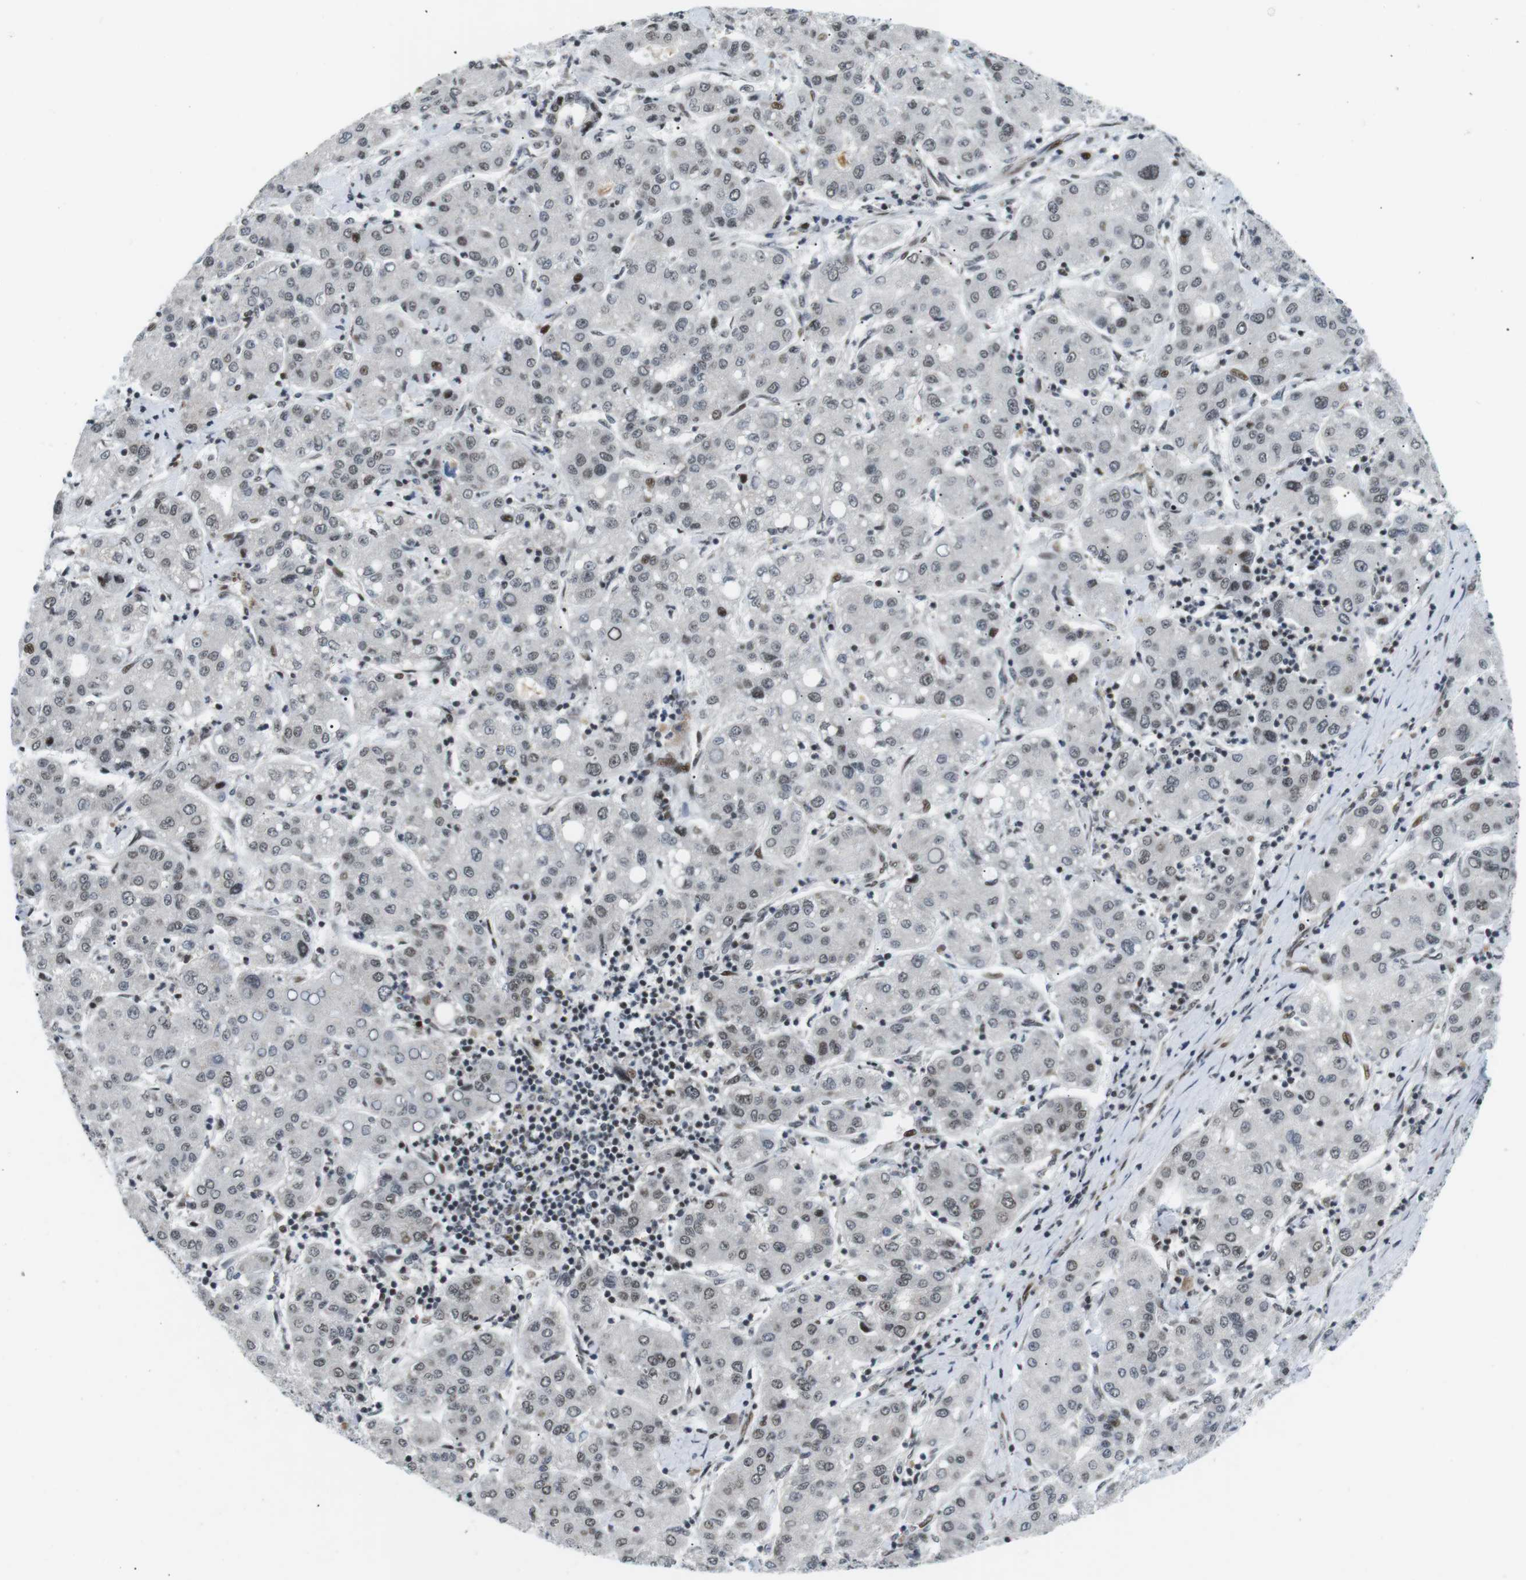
{"staining": {"intensity": "weak", "quantity": "25%-75%", "location": "nuclear"}, "tissue": "liver cancer", "cell_type": "Tumor cells", "image_type": "cancer", "snomed": [{"axis": "morphology", "description": "Carcinoma, Hepatocellular, NOS"}, {"axis": "topography", "description": "Liver"}], "caption": "Brown immunohistochemical staining in human hepatocellular carcinoma (liver) shows weak nuclear staining in approximately 25%-75% of tumor cells.", "gene": "CDC27", "patient": {"sex": "male", "age": 65}}